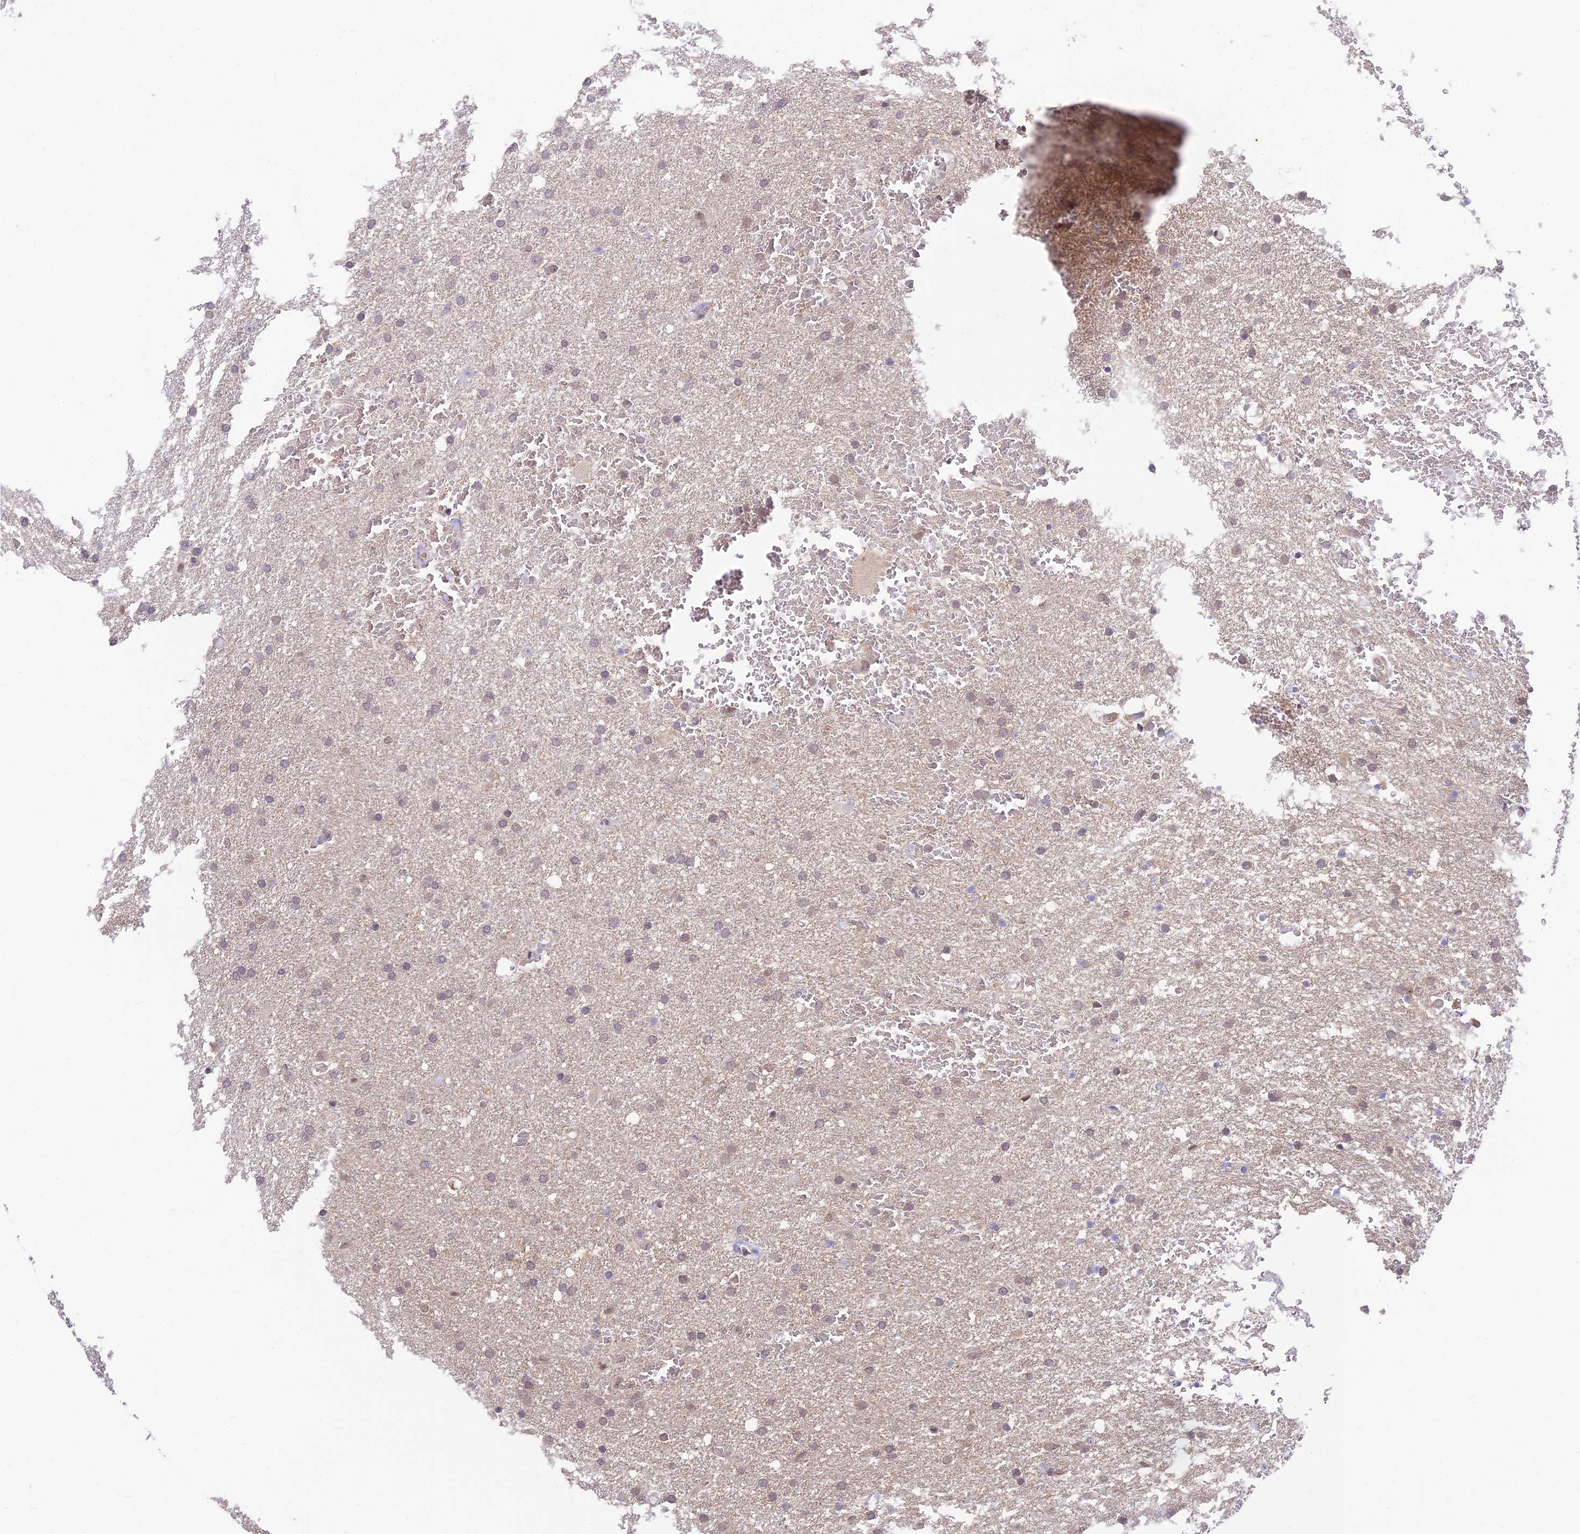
{"staining": {"intensity": "negative", "quantity": "none", "location": "none"}, "tissue": "glioma", "cell_type": "Tumor cells", "image_type": "cancer", "snomed": [{"axis": "morphology", "description": "Glioma, malignant, High grade"}, {"axis": "topography", "description": "Cerebral cortex"}], "caption": "Tumor cells are negative for protein expression in human malignant high-grade glioma. Brightfield microscopy of immunohistochemistry (IHC) stained with DAB (3,3'-diaminobenzidine) (brown) and hematoxylin (blue), captured at high magnification.", "gene": "ASPDH", "patient": {"sex": "female", "age": 36}}